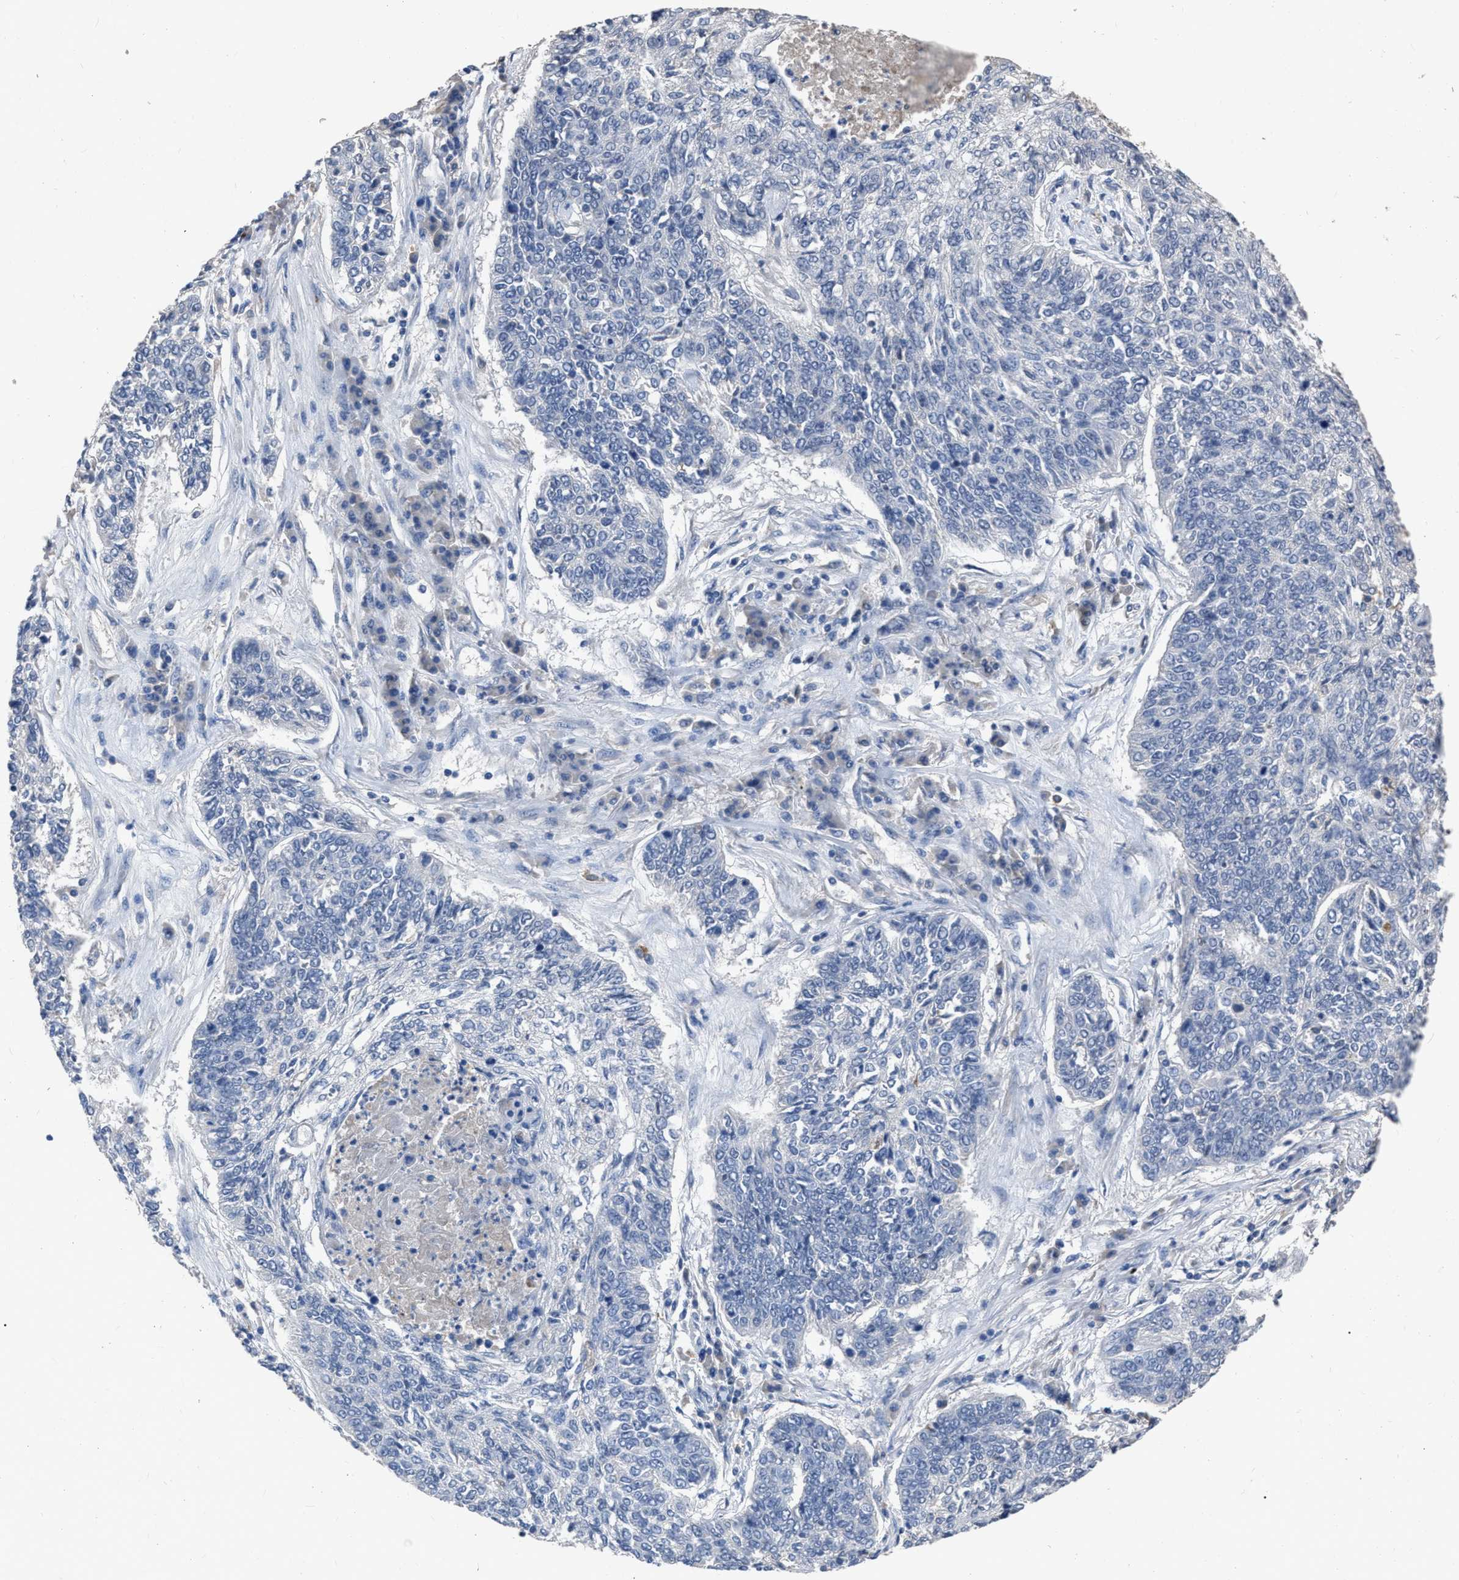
{"staining": {"intensity": "negative", "quantity": "none", "location": "none"}, "tissue": "lung cancer", "cell_type": "Tumor cells", "image_type": "cancer", "snomed": [{"axis": "morphology", "description": "Normal tissue, NOS"}, {"axis": "morphology", "description": "Squamous cell carcinoma, NOS"}, {"axis": "topography", "description": "Cartilage tissue"}, {"axis": "topography", "description": "Bronchus"}, {"axis": "topography", "description": "Lung"}], "caption": "Human lung cancer (squamous cell carcinoma) stained for a protein using immunohistochemistry (IHC) reveals no staining in tumor cells.", "gene": "HABP2", "patient": {"sex": "female", "age": 49}}